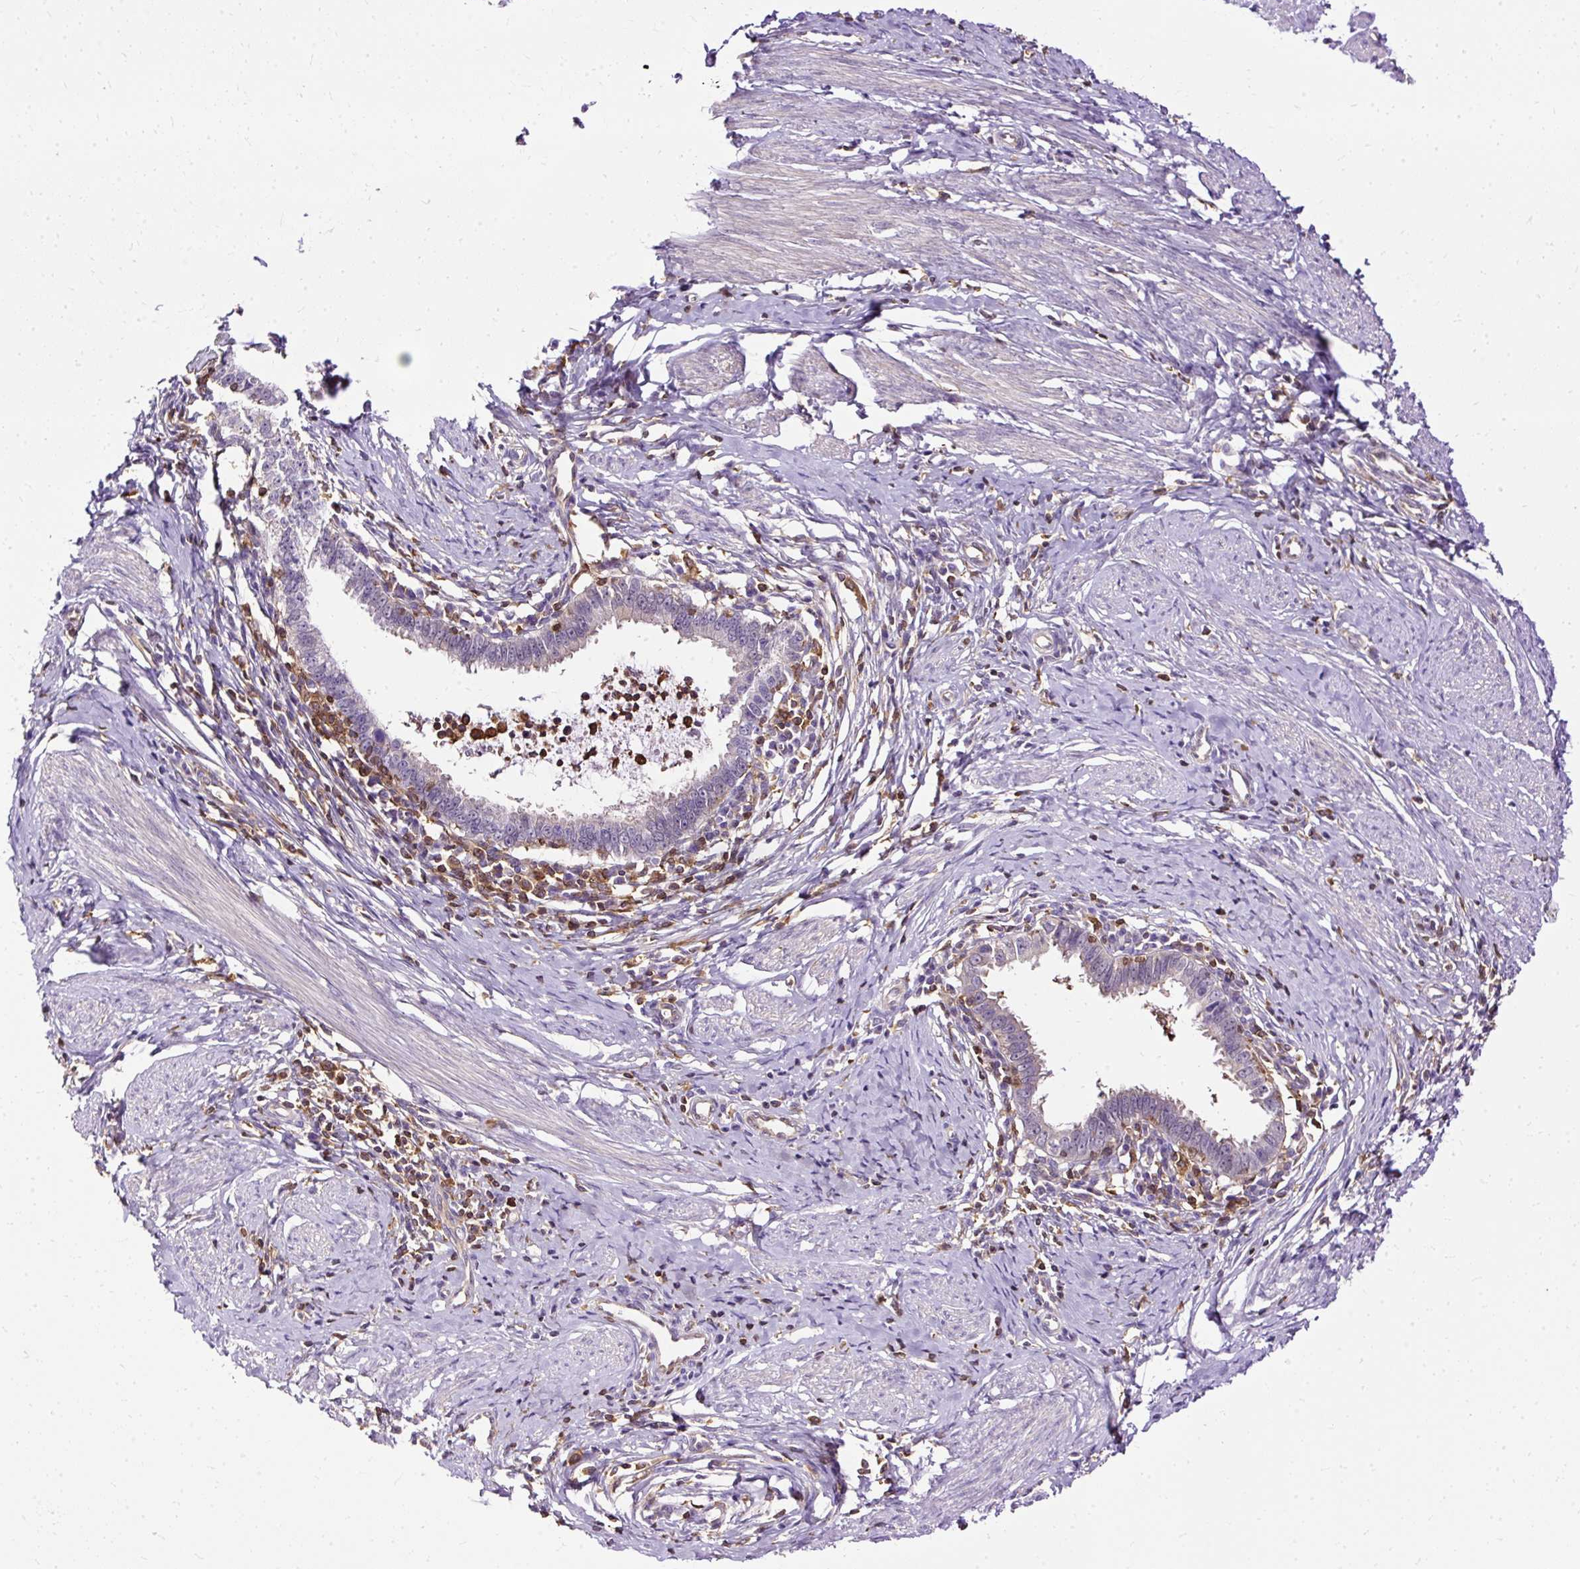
{"staining": {"intensity": "negative", "quantity": "none", "location": "none"}, "tissue": "cervical cancer", "cell_type": "Tumor cells", "image_type": "cancer", "snomed": [{"axis": "morphology", "description": "Adenocarcinoma, NOS"}, {"axis": "topography", "description": "Cervix"}], "caption": "This is a photomicrograph of immunohistochemistry (IHC) staining of cervical adenocarcinoma, which shows no positivity in tumor cells. (Brightfield microscopy of DAB (3,3'-diaminobenzidine) immunohistochemistry at high magnification).", "gene": "TWF2", "patient": {"sex": "female", "age": 36}}